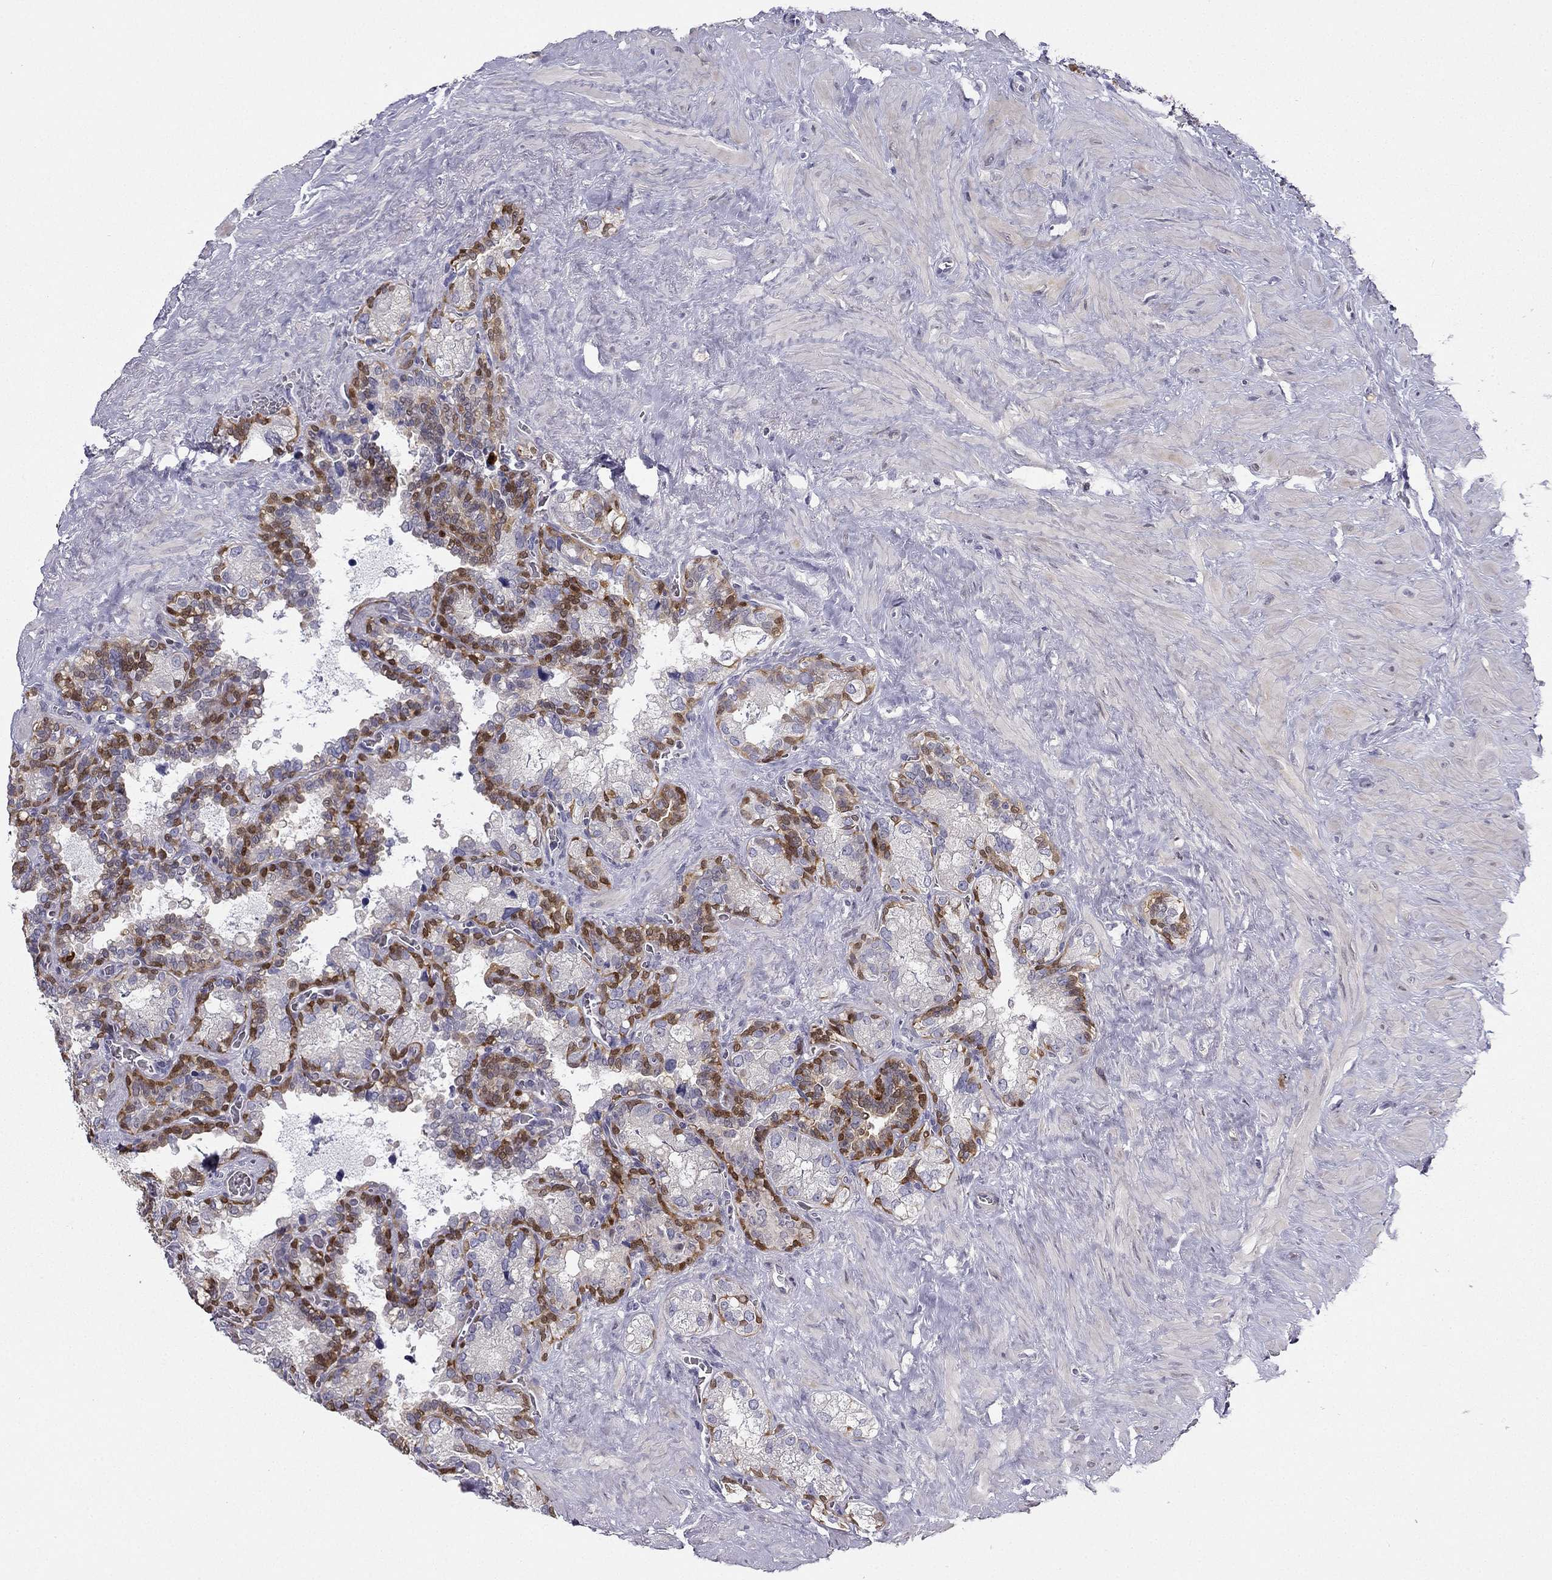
{"staining": {"intensity": "strong", "quantity": "<25%", "location": "cytoplasmic/membranous,nuclear"}, "tissue": "seminal vesicle", "cell_type": "Glandular cells", "image_type": "normal", "snomed": [{"axis": "morphology", "description": "Normal tissue, NOS"}, {"axis": "topography", "description": "Seminal veicle"}], "caption": "This histopathology image reveals IHC staining of normal human seminal vesicle, with medium strong cytoplasmic/membranous,nuclear staining in approximately <25% of glandular cells.", "gene": "RSPH14", "patient": {"sex": "male", "age": 71}}